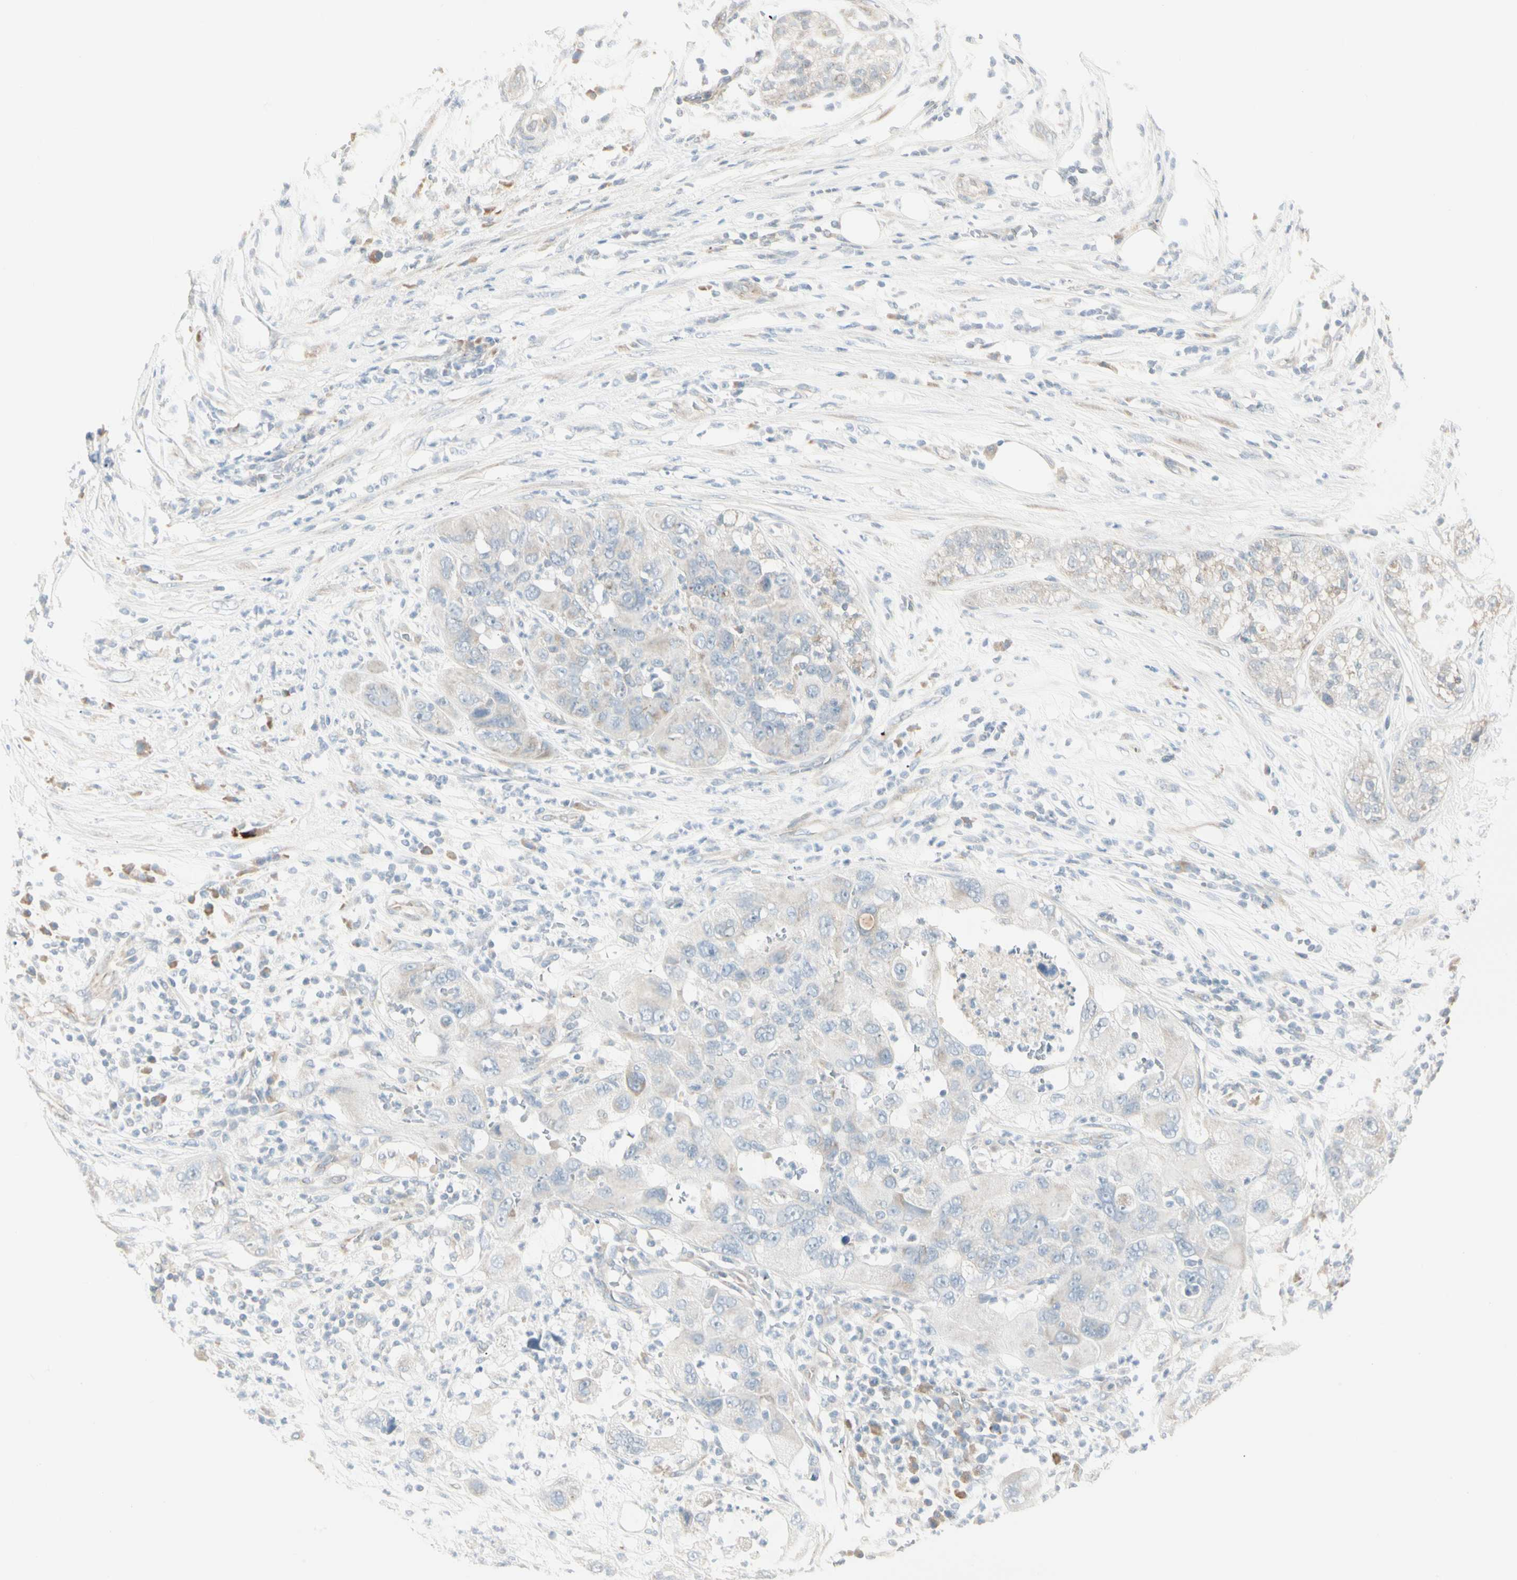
{"staining": {"intensity": "weak", "quantity": "25%-75%", "location": "cytoplasmic/membranous"}, "tissue": "pancreatic cancer", "cell_type": "Tumor cells", "image_type": "cancer", "snomed": [{"axis": "morphology", "description": "Adenocarcinoma, NOS"}, {"axis": "topography", "description": "Pancreas"}], "caption": "The immunohistochemical stain highlights weak cytoplasmic/membranous staining in tumor cells of pancreatic cancer tissue. (IHC, brightfield microscopy, high magnification).", "gene": "ALDH18A1", "patient": {"sex": "female", "age": 78}}